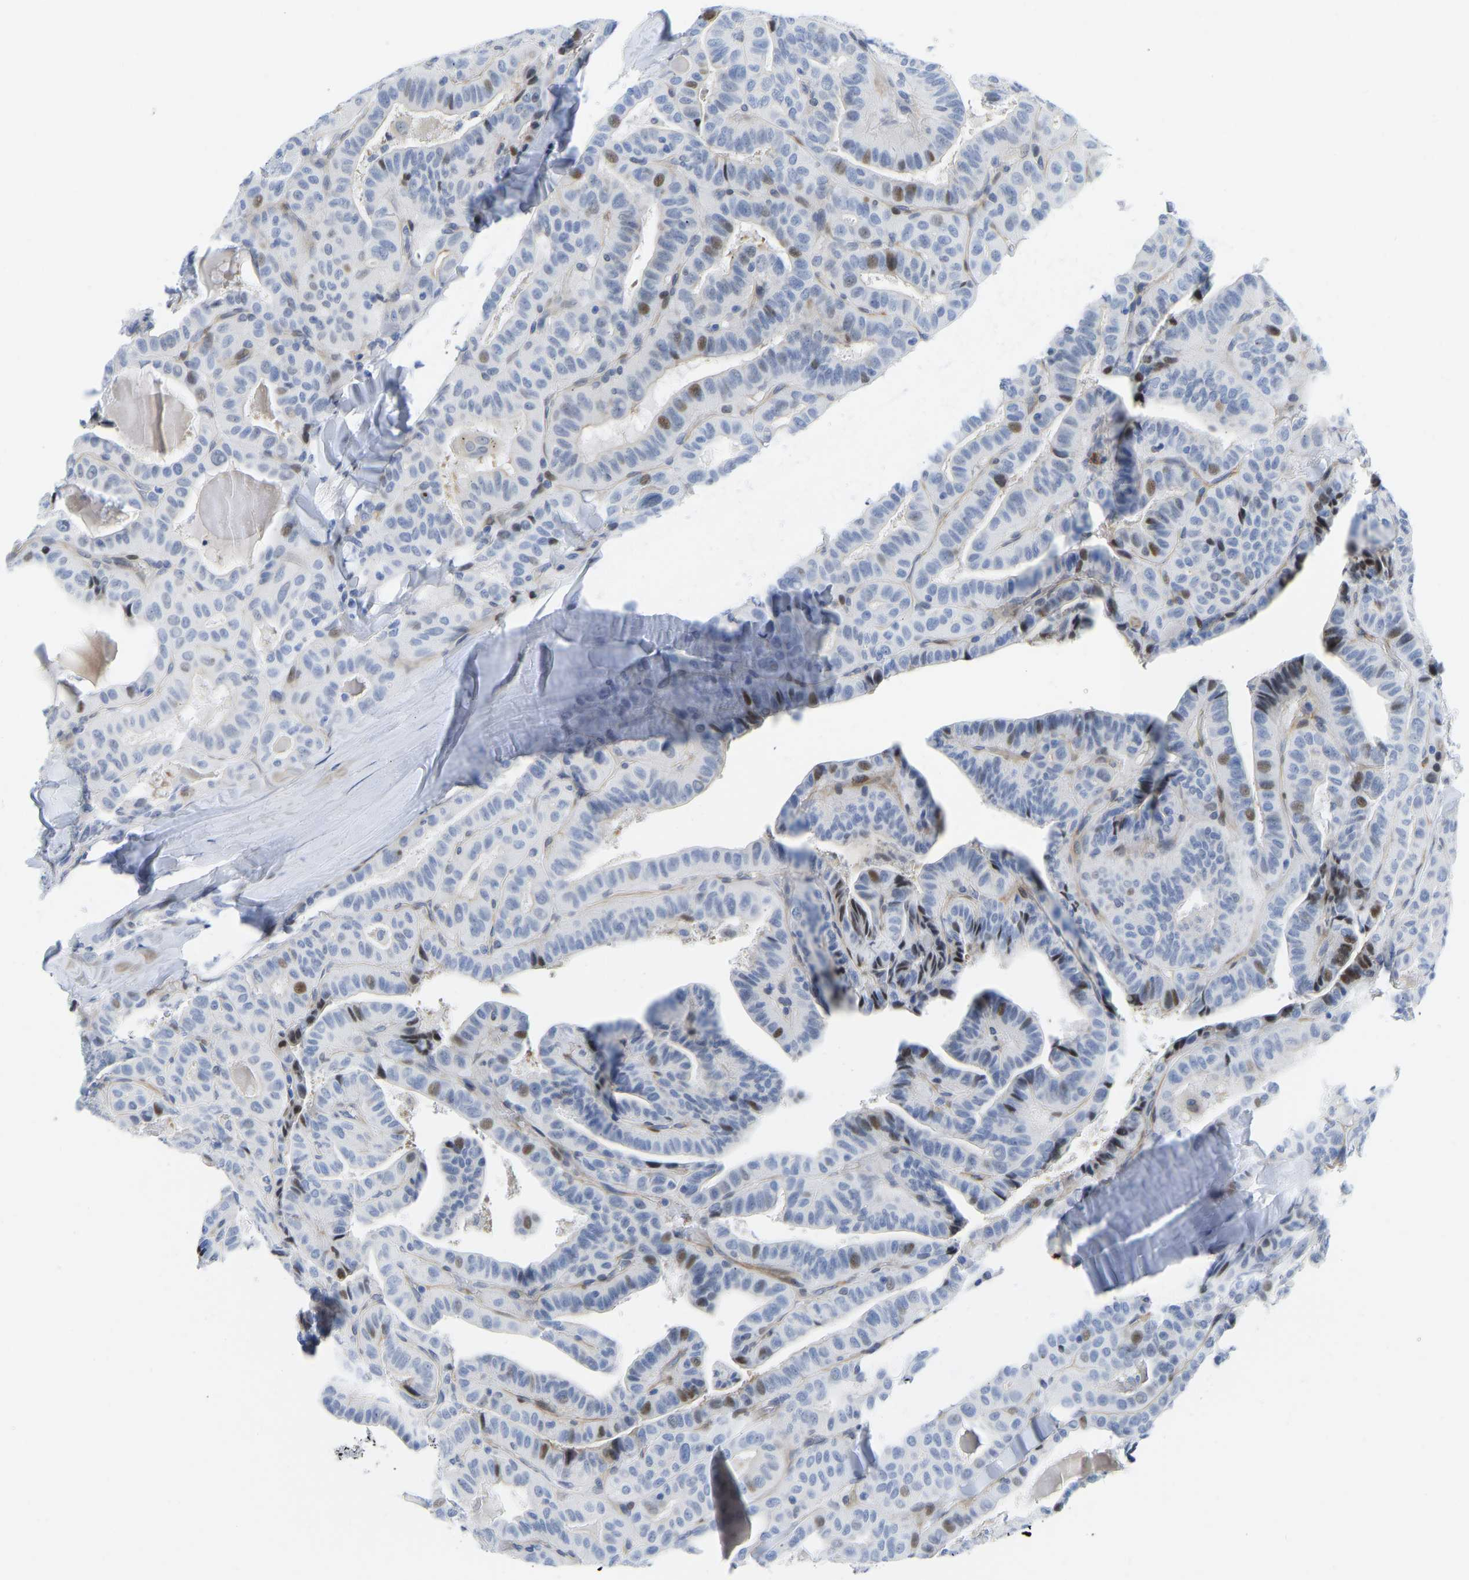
{"staining": {"intensity": "moderate", "quantity": "<25%", "location": "nuclear"}, "tissue": "thyroid cancer", "cell_type": "Tumor cells", "image_type": "cancer", "snomed": [{"axis": "morphology", "description": "Papillary adenocarcinoma, NOS"}, {"axis": "topography", "description": "Thyroid gland"}], "caption": "Protein expression analysis of human papillary adenocarcinoma (thyroid) reveals moderate nuclear positivity in approximately <25% of tumor cells.", "gene": "HDAC5", "patient": {"sex": "male", "age": 77}}